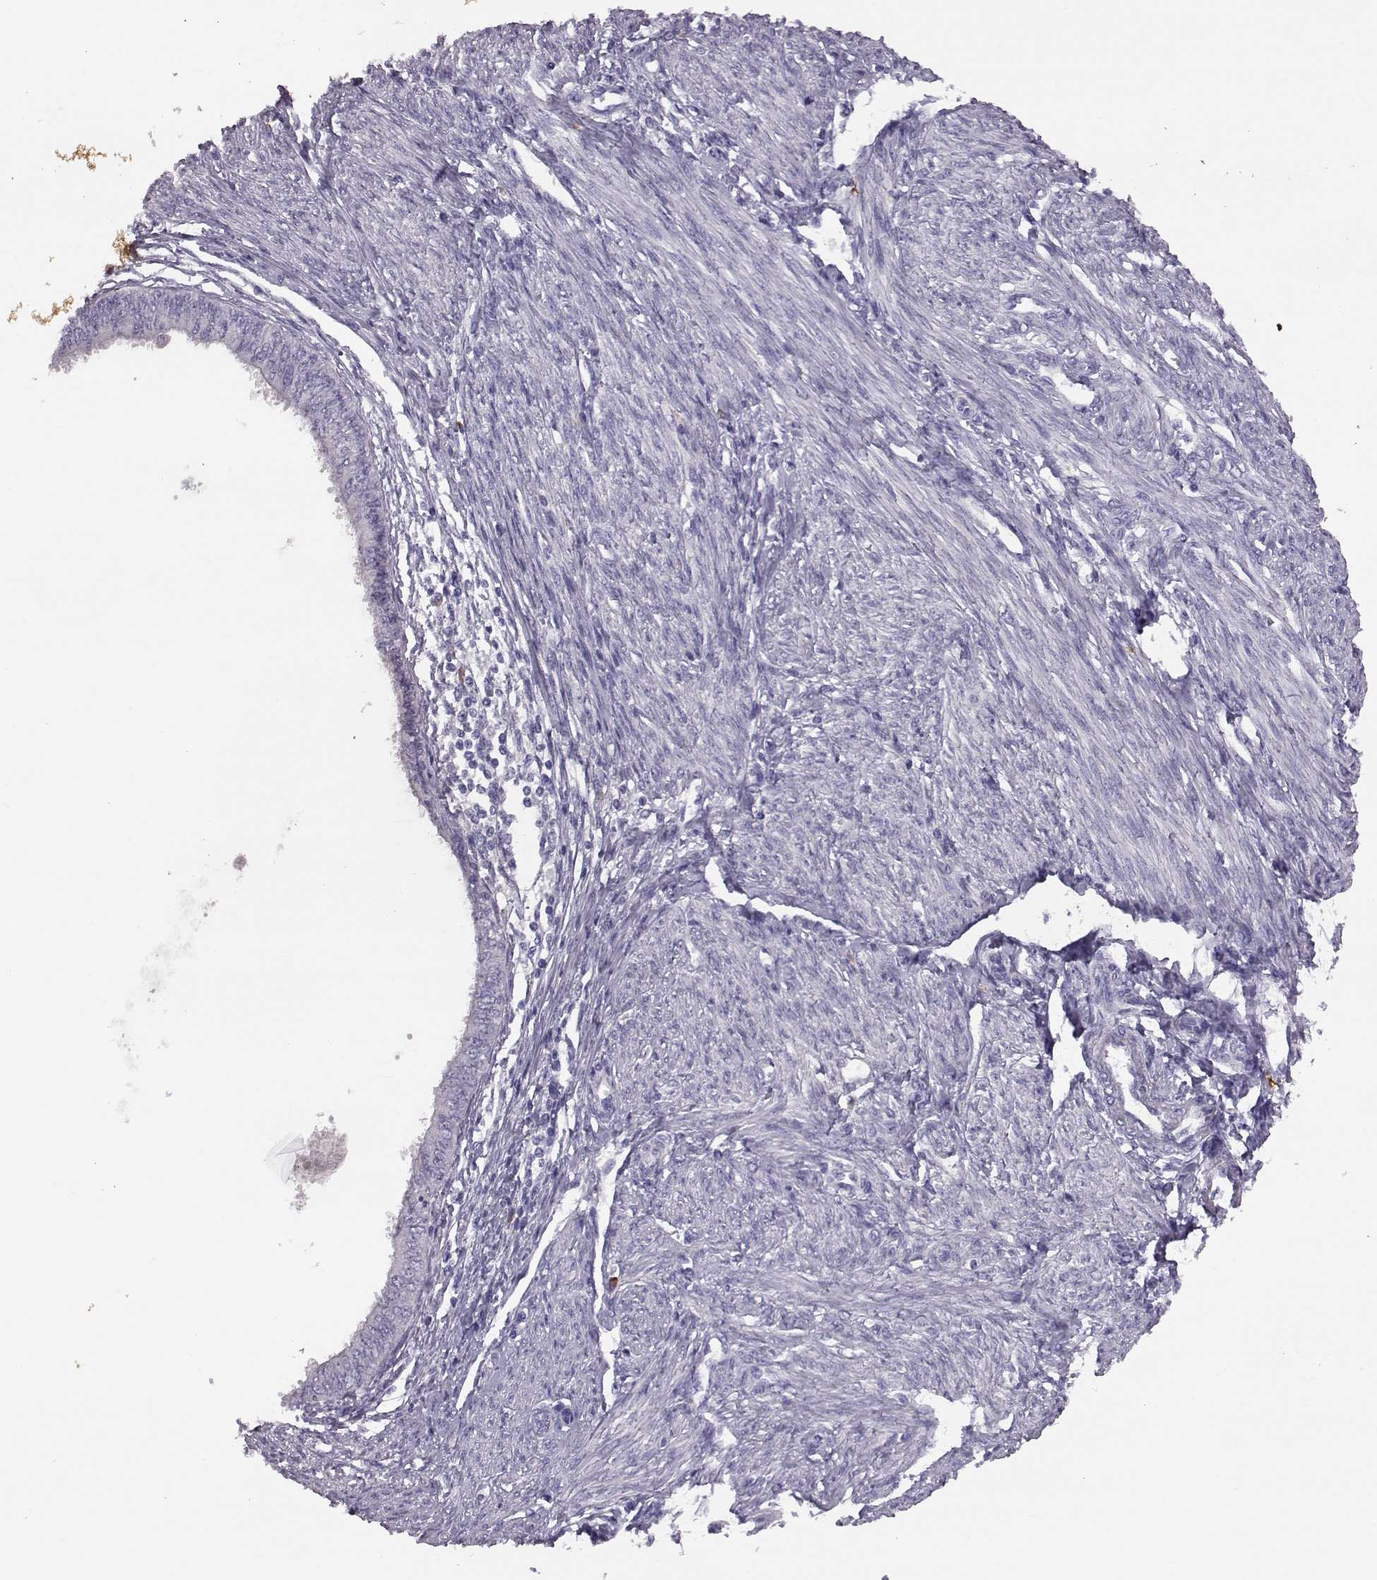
{"staining": {"intensity": "negative", "quantity": "none", "location": "none"}, "tissue": "endometrial cancer", "cell_type": "Tumor cells", "image_type": "cancer", "snomed": [{"axis": "morphology", "description": "Adenocarcinoma, NOS"}, {"axis": "topography", "description": "Endometrium"}], "caption": "The image reveals no staining of tumor cells in adenocarcinoma (endometrial).", "gene": "ADGRG5", "patient": {"sex": "female", "age": 68}}